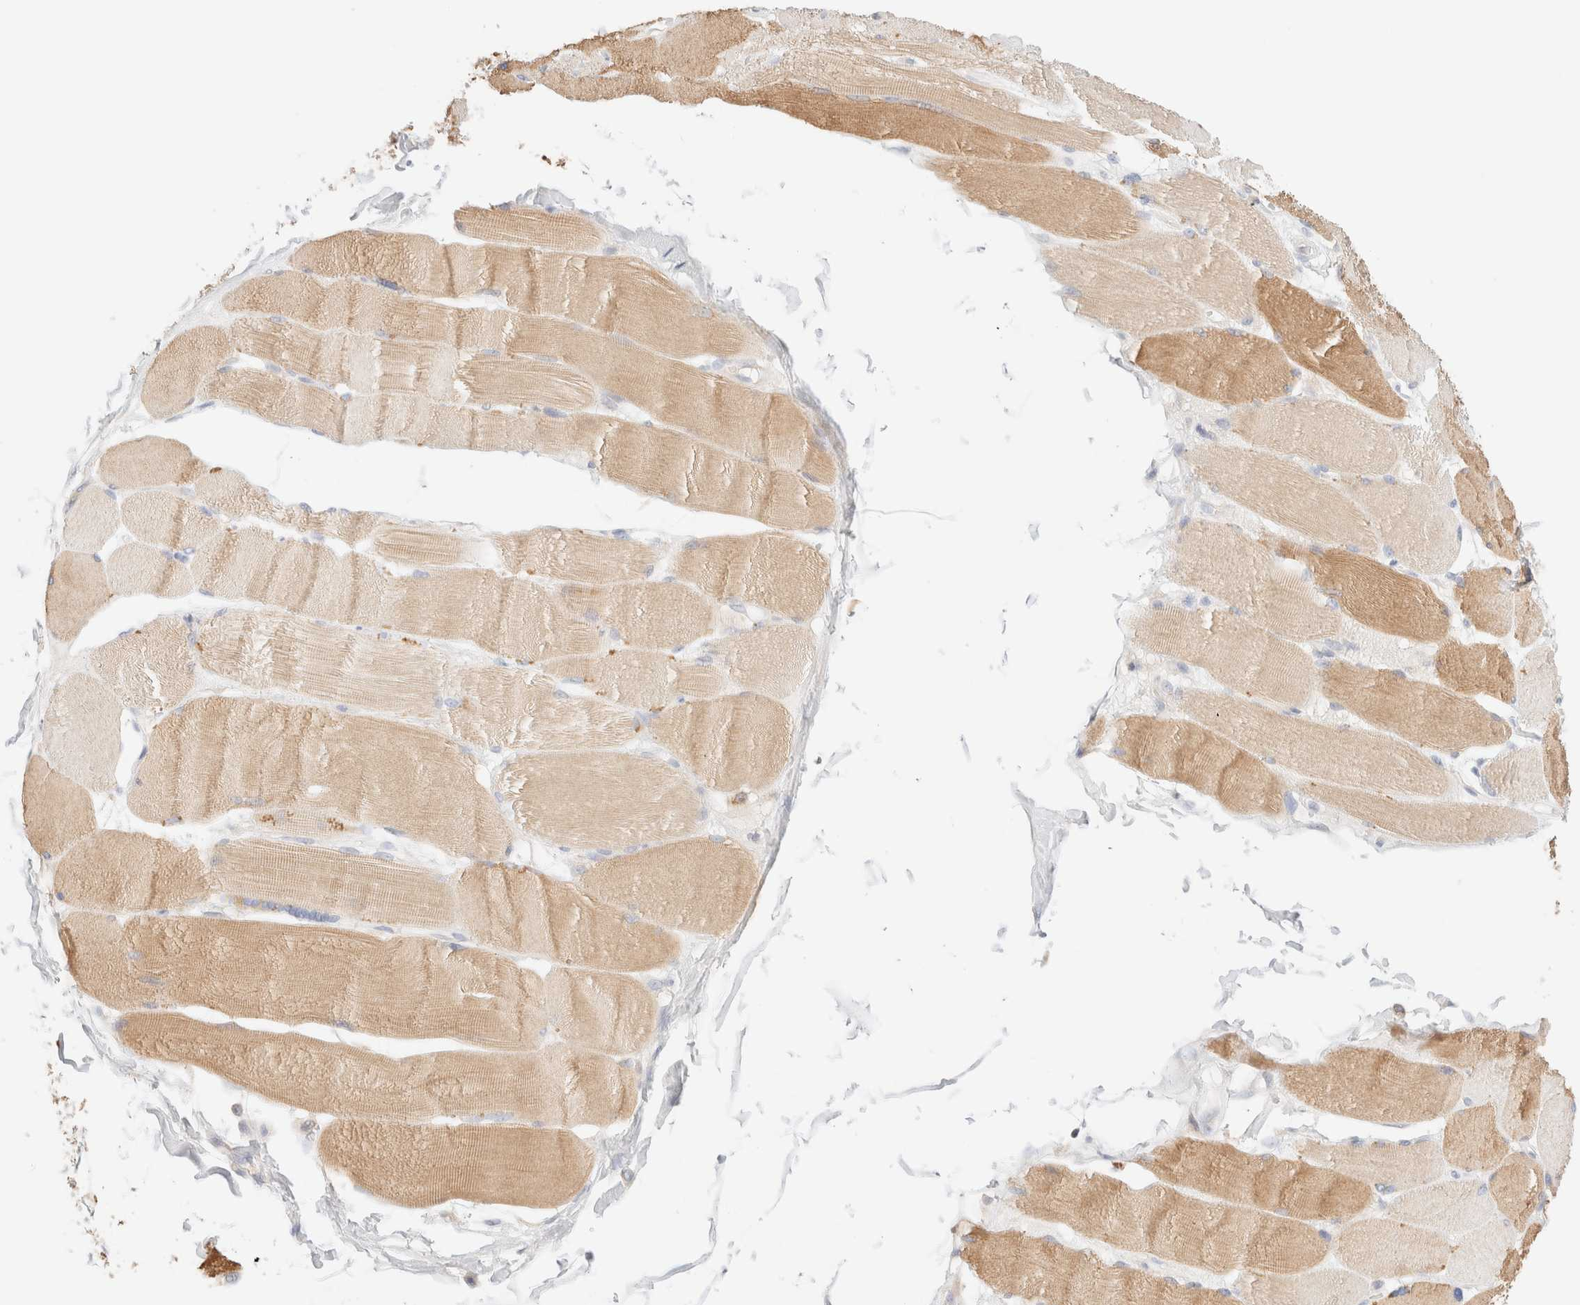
{"staining": {"intensity": "moderate", "quantity": "25%-75%", "location": "cytoplasmic/membranous"}, "tissue": "skeletal muscle", "cell_type": "Myocytes", "image_type": "normal", "snomed": [{"axis": "morphology", "description": "Normal tissue, NOS"}, {"axis": "topography", "description": "Skin"}, {"axis": "topography", "description": "Skeletal muscle"}], "caption": "Immunohistochemistry photomicrograph of normal skeletal muscle stained for a protein (brown), which reveals medium levels of moderate cytoplasmic/membranous expression in about 25%-75% of myocytes.", "gene": "SARM1", "patient": {"sex": "male", "age": 83}}